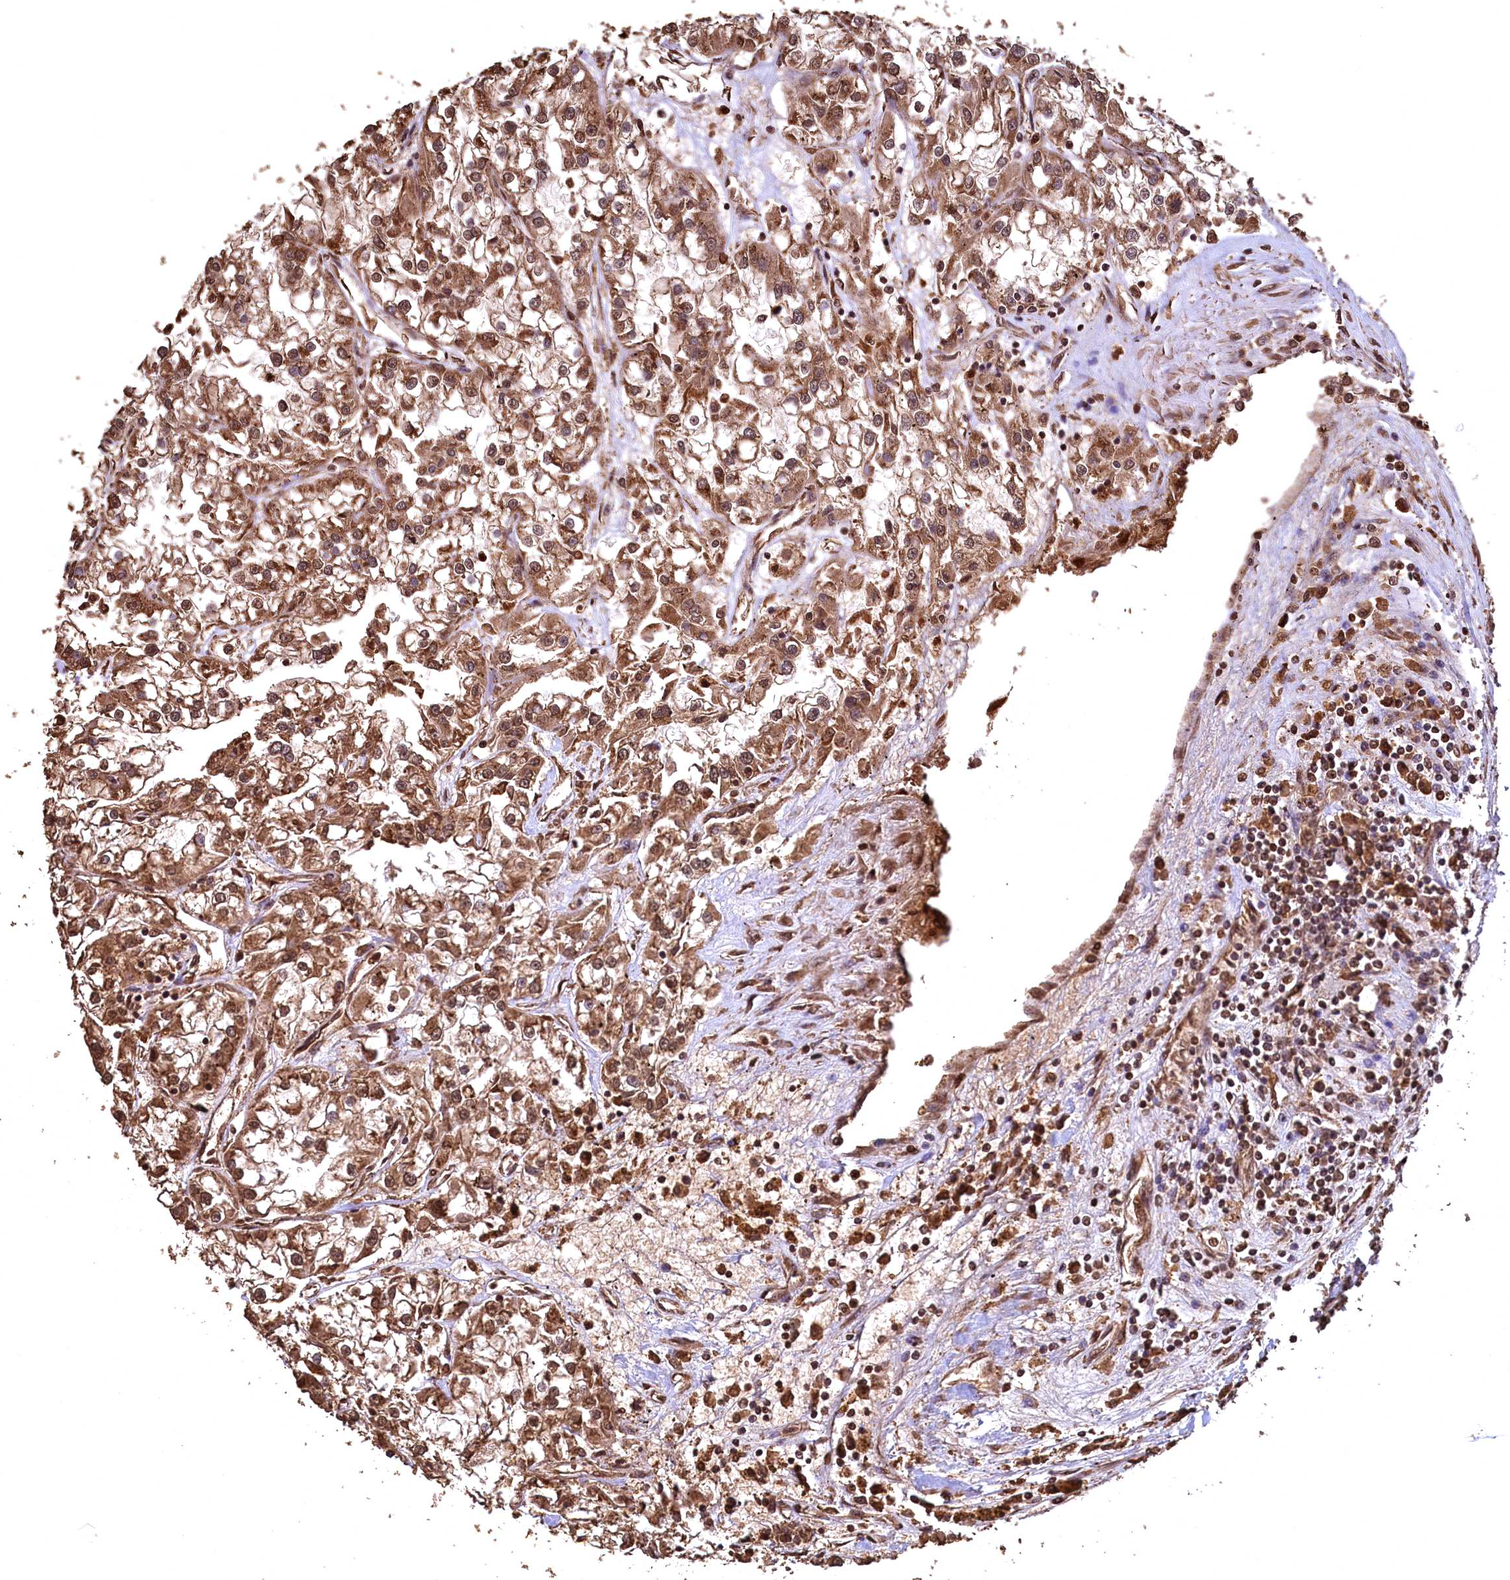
{"staining": {"intensity": "moderate", "quantity": ">75%", "location": "cytoplasmic/membranous,nuclear"}, "tissue": "renal cancer", "cell_type": "Tumor cells", "image_type": "cancer", "snomed": [{"axis": "morphology", "description": "Adenocarcinoma, NOS"}, {"axis": "topography", "description": "Kidney"}], "caption": "Moderate cytoplasmic/membranous and nuclear staining is identified in about >75% of tumor cells in renal cancer (adenocarcinoma).", "gene": "CEP57L1", "patient": {"sex": "female", "age": 52}}